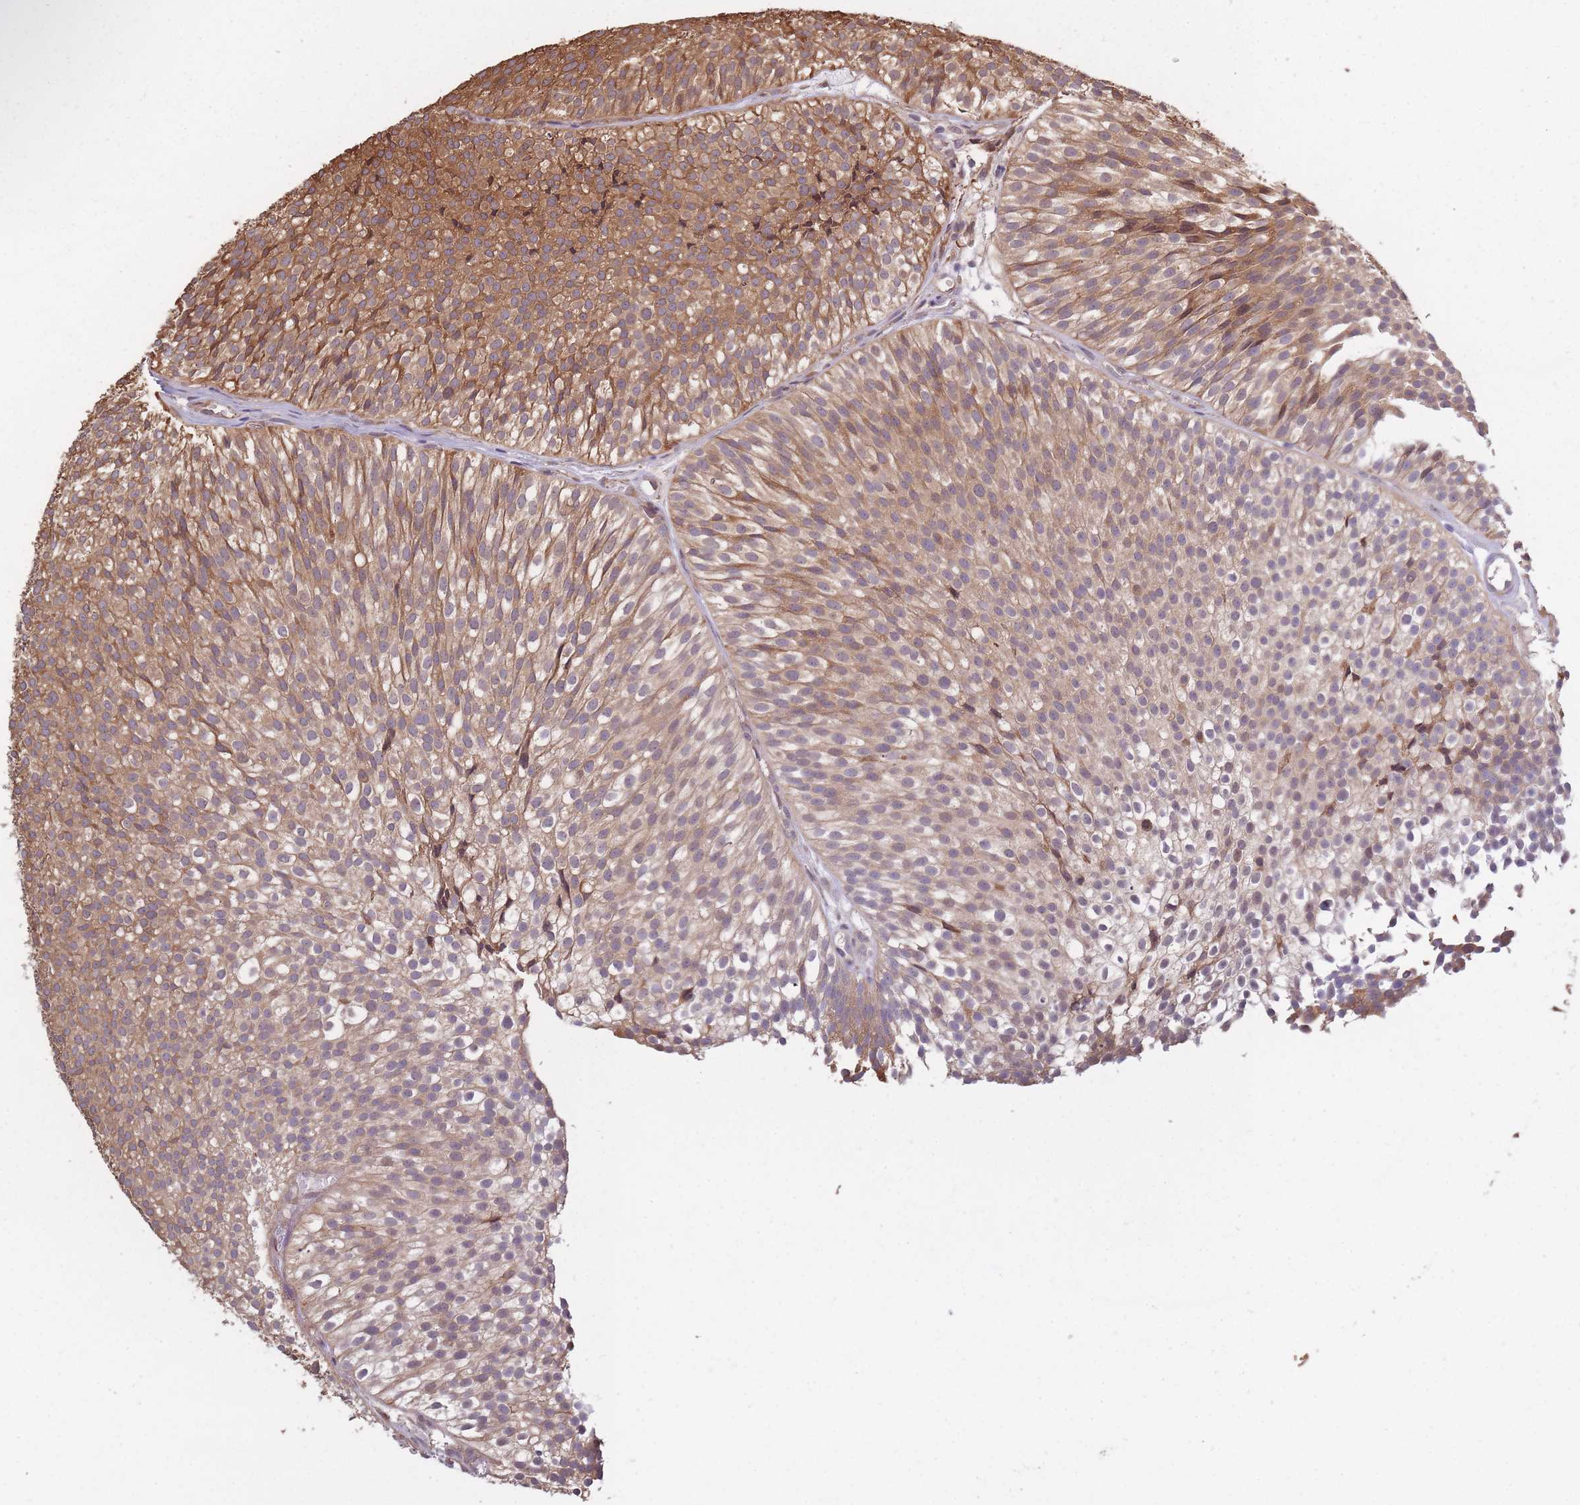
{"staining": {"intensity": "moderate", "quantity": ">75%", "location": "cytoplasmic/membranous"}, "tissue": "urothelial cancer", "cell_type": "Tumor cells", "image_type": "cancer", "snomed": [{"axis": "morphology", "description": "Urothelial carcinoma, Low grade"}, {"axis": "topography", "description": "Urinary bladder"}], "caption": "DAB (3,3'-diaminobenzidine) immunohistochemical staining of urothelial carcinoma (low-grade) reveals moderate cytoplasmic/membranous protein expression in approximately >75% of tumor cells. (brown staining indicates protein expression, while blue staining denotes nuclei).", "gene": "ARL13B", "patient": {"sex": "male", "age": 91}}